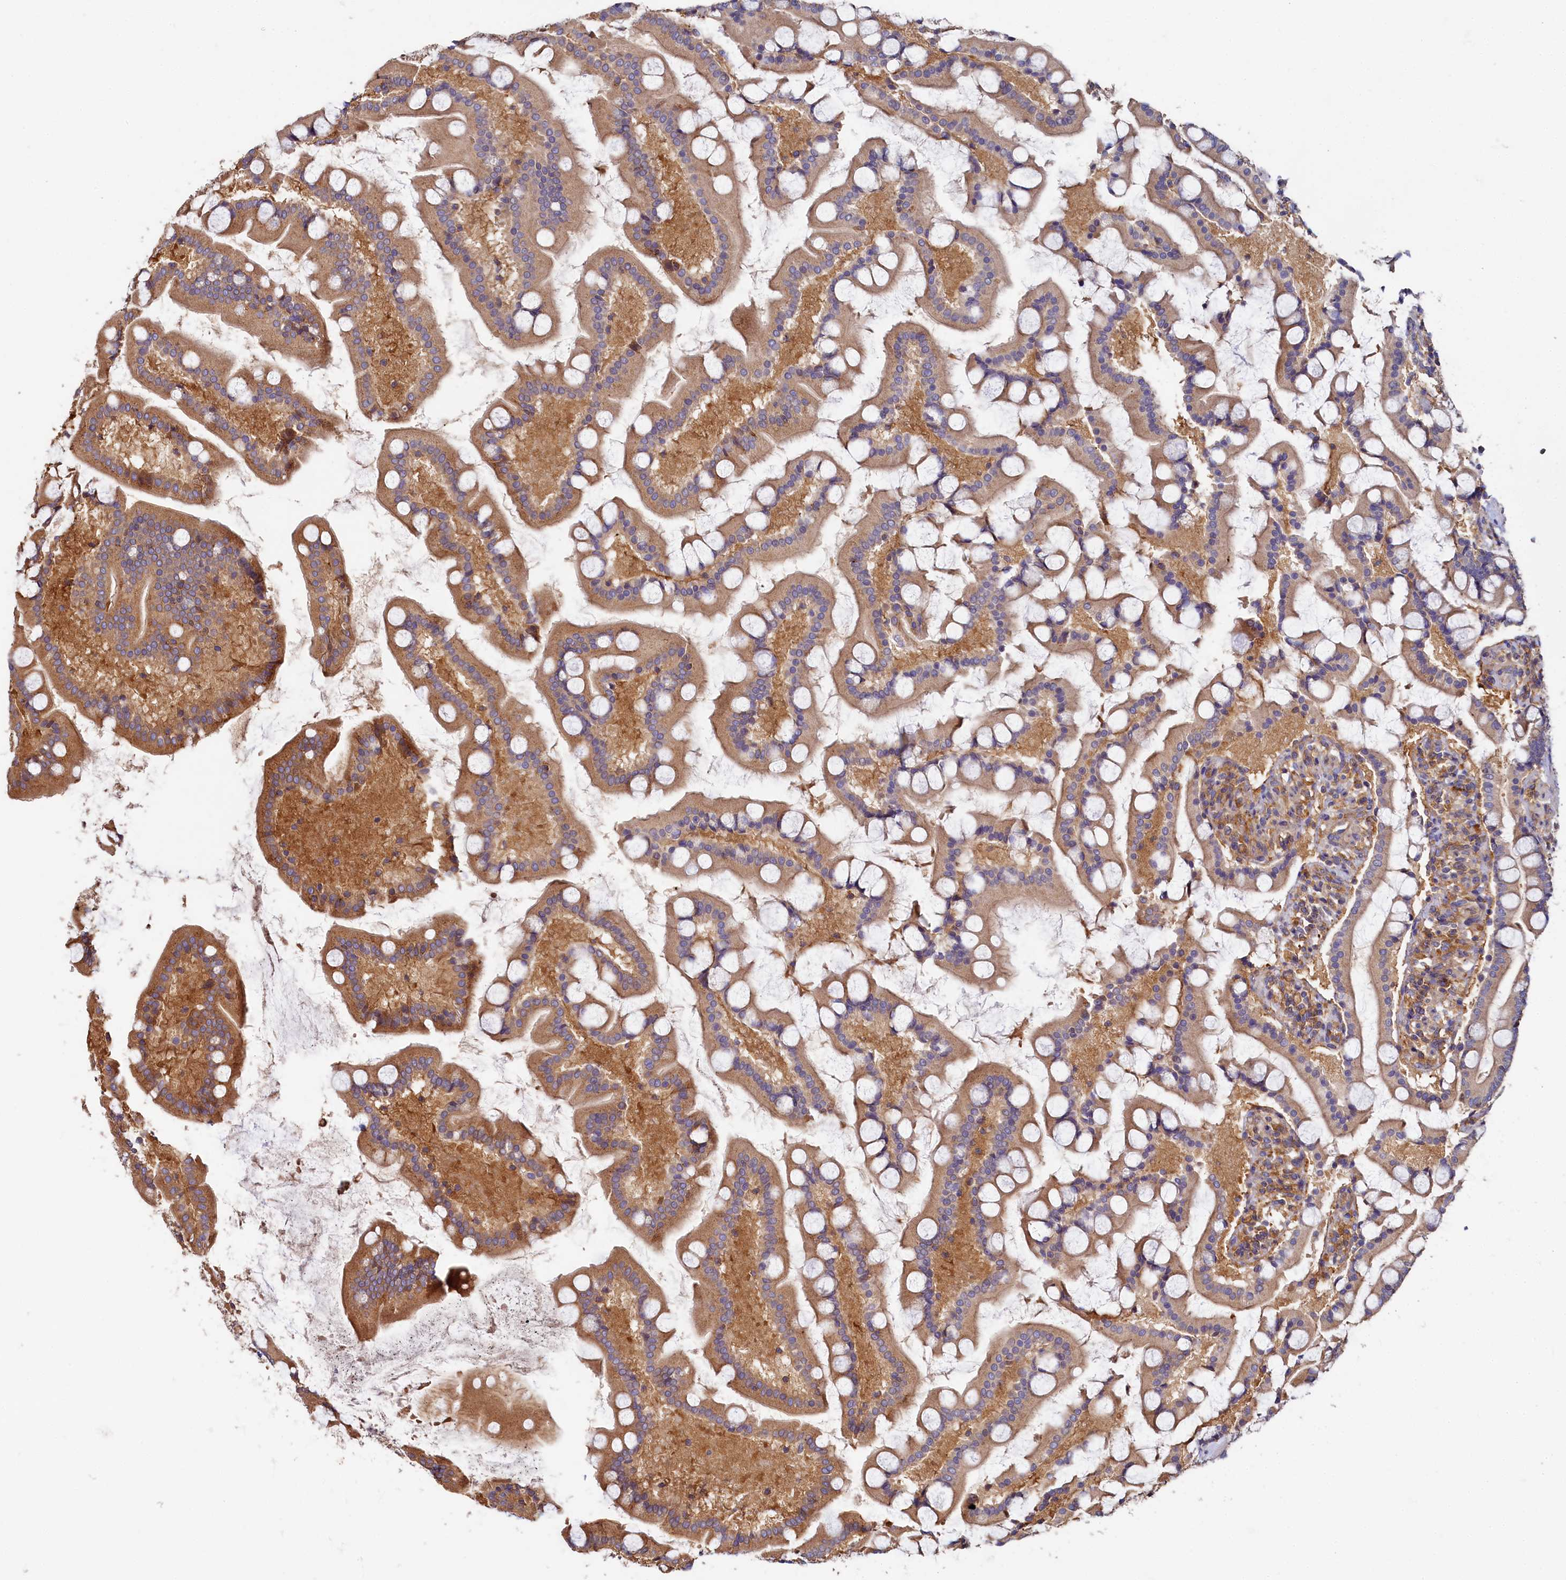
{"staining": {"intensity": "moderate", "quantity": ">75%", "location": "cytoplasmic/membranous"}, "tissue": "small intestine", "cell_type": "Glandular cells", "image_type": "normal", "snomed": [{"axis": "morphology", "description": "Normal tissue, NOS"}, {"axis": "topography", "description": "Small intestine"}], "caption": "Benign small intestine shows moderate cytoplasmic/membranous expression in approximately >75% of glandular cells.", "gene": "PPIP5K1", "patient": {"sex": "male", "age": 41}}